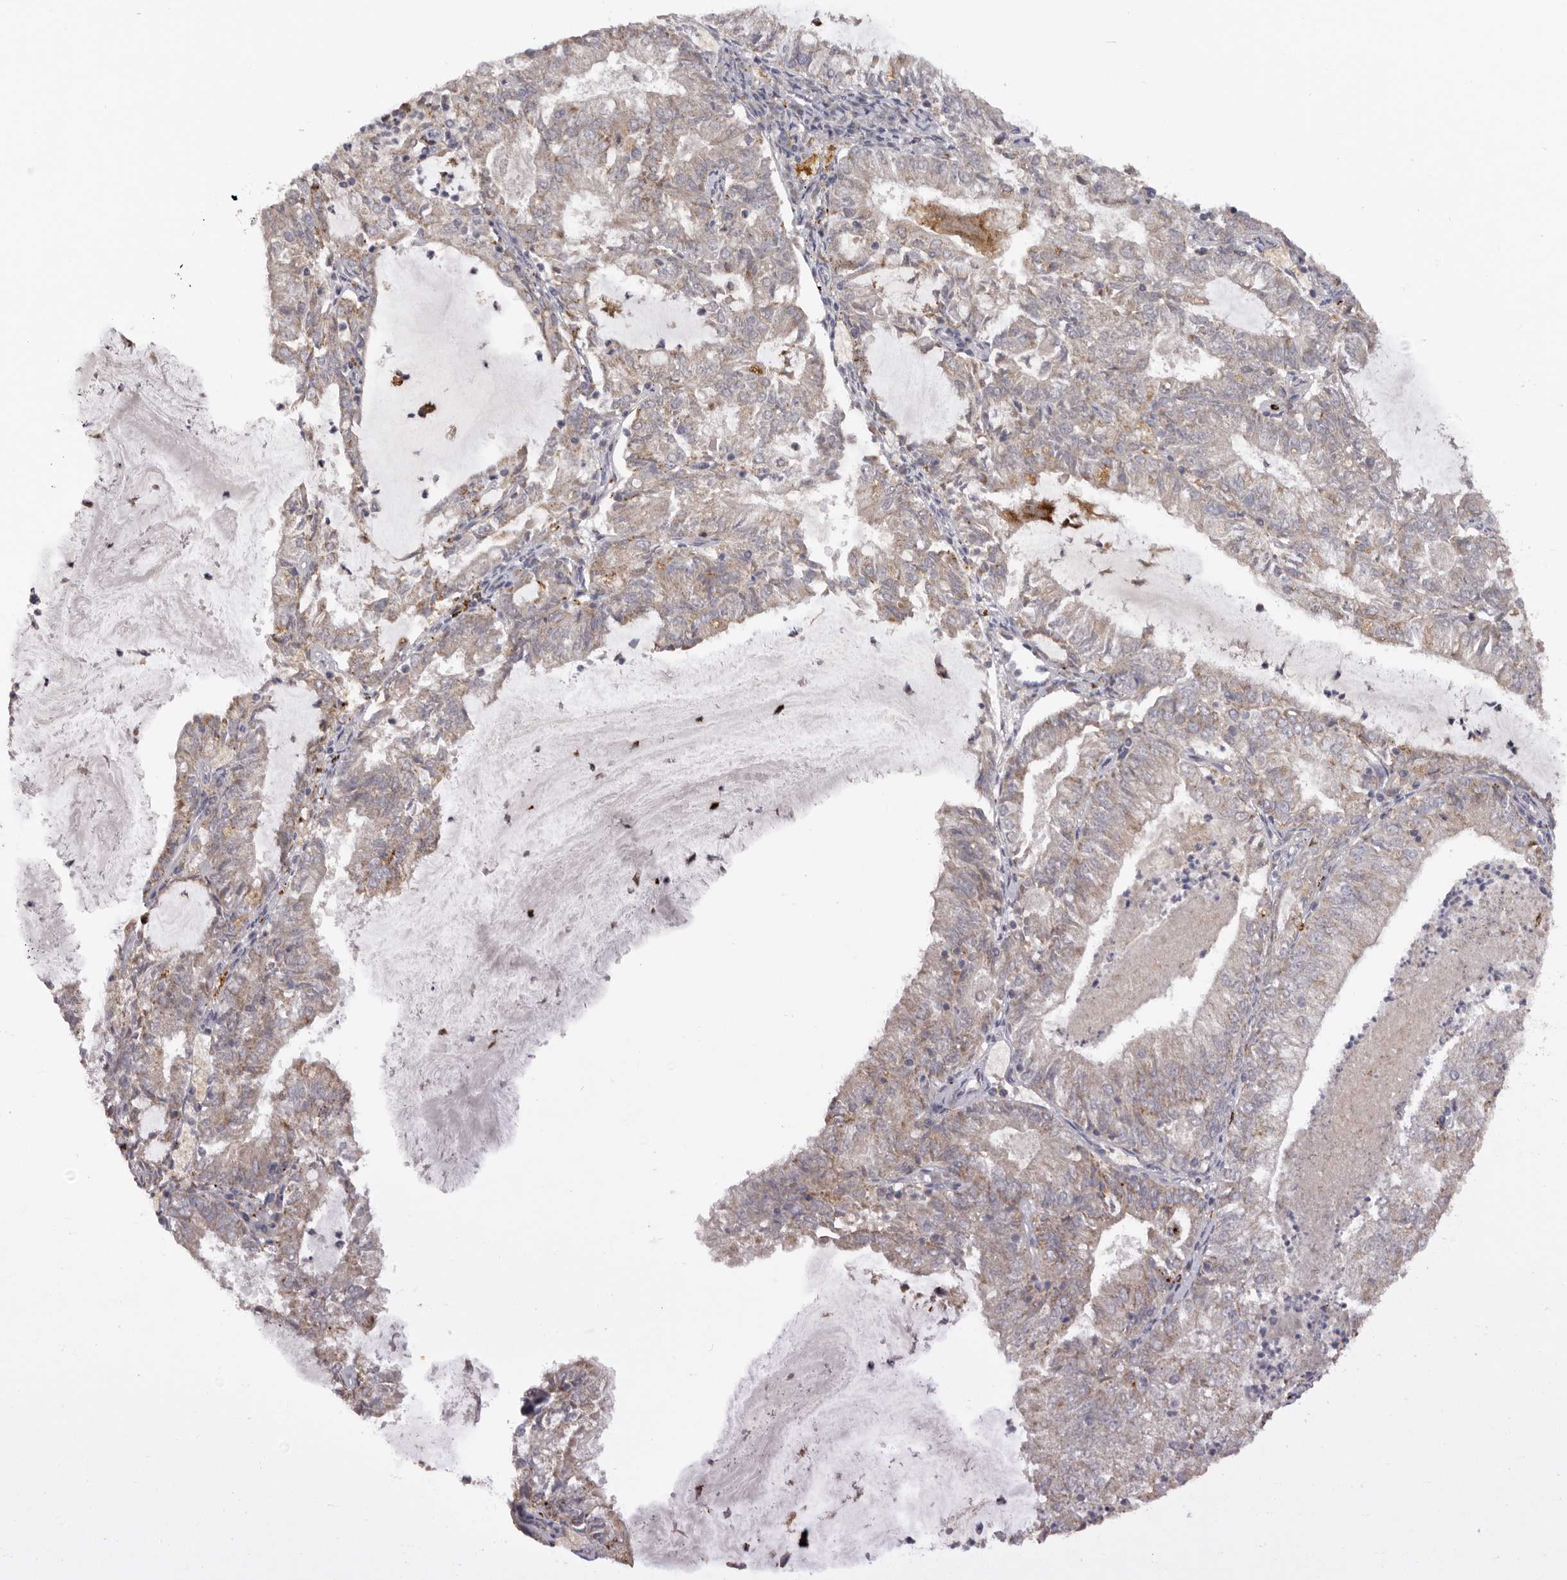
{"staining": {"intensity": "weak", "quantity": "<25%", "location": "cytoplasmic/membranous"}, "tissue": "endometrial cancer", "cell_type": "Tumor cells", "image_type": "cancer", "snomed": [{"axis": "morphology", "description": "Adenocarcinoma, NOS"}, {"axis": "topography", "description": "Endometrium"}], "caption": "IHC of endometrial cancer reveals no staining in tumor cells.", "gene": "MECR", "patient": {"sex": "female", "age": 57}}